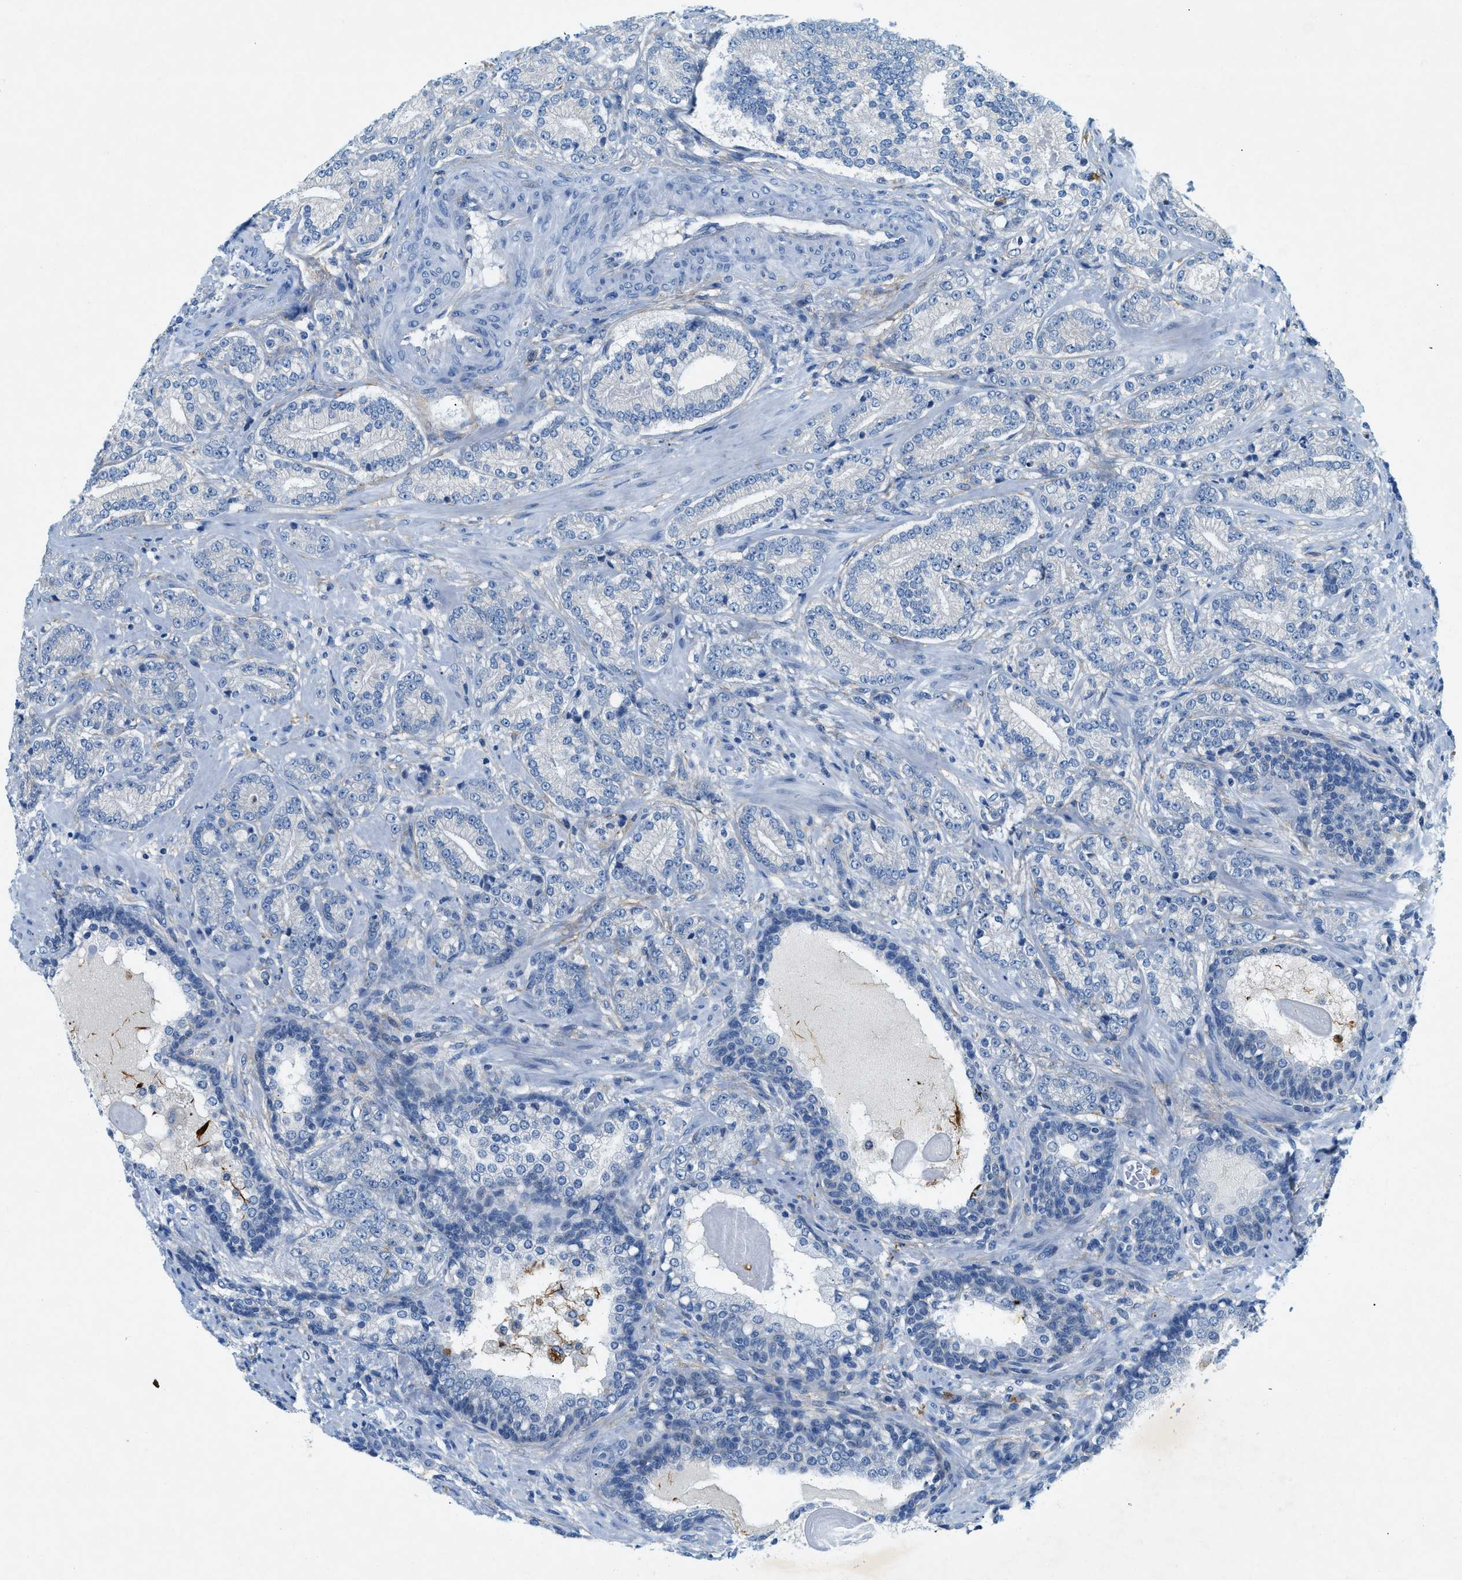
{"staining": {"intensity": "negative", "quantity": "none", "location": "none"}, "tissue": "prostate cancer", "cell_type": "Tumor cells", "image_type": "cancer", "snomed": [{"axis": "morphology", "description": "Adenocarcinoma, High grade"}, {"axis": "topography", "description": "Prostate"}], "caption": "DAB immunohistochemical staining of human prostate cancer (adenocarcinoma (high-grade)) reveals no significant expression in tumor cells. (Brightfield microscopy of DAB immunohistochemistry (IHC) at high magnification).", "gene": "ZDHHC13", "patient": {"sex": "male", "age": 61}}